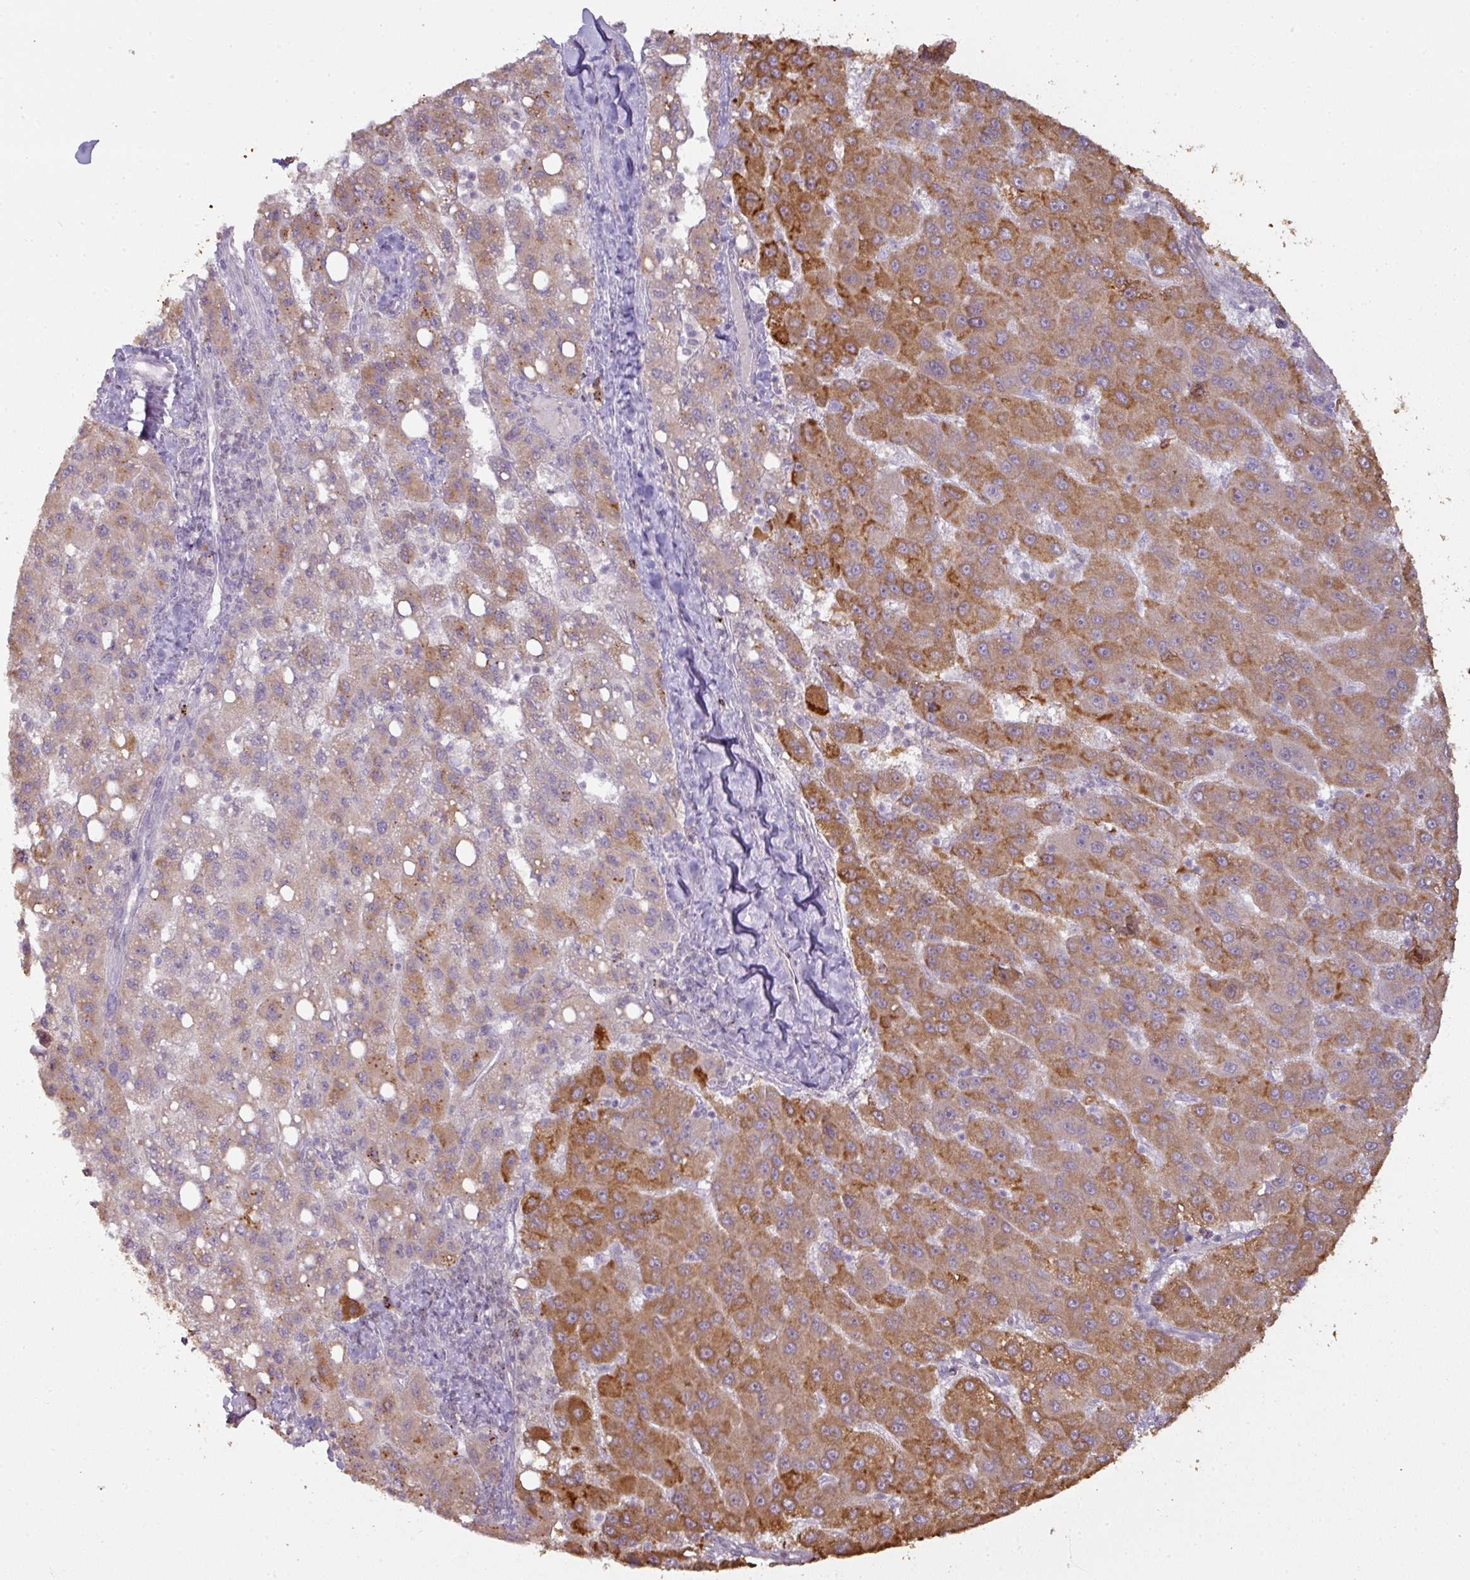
{"staining": {"intensity": "moderate", "quantity": "25%-75%", "location": "cytoplasmic/membranous"}, "tissue": "liver cancer", "cell_type": "Tumor cells", "image_type": "cancer", "snomed": [{"axis": "morphology", "description": "Carcinoma, Hepatocellular, NOS"}, {"axis": "topography", "description": "Liver"}], "caption": "Approximately 25%-75% of tumor cells in hepatocellular carcinoma (liver) reveal moderate cytoplasmic/membranous protein expression as visualized by brown immunohistochemical staining.", "gene": "CXCR5", "patient": {"sex": "female", "age": 82}}